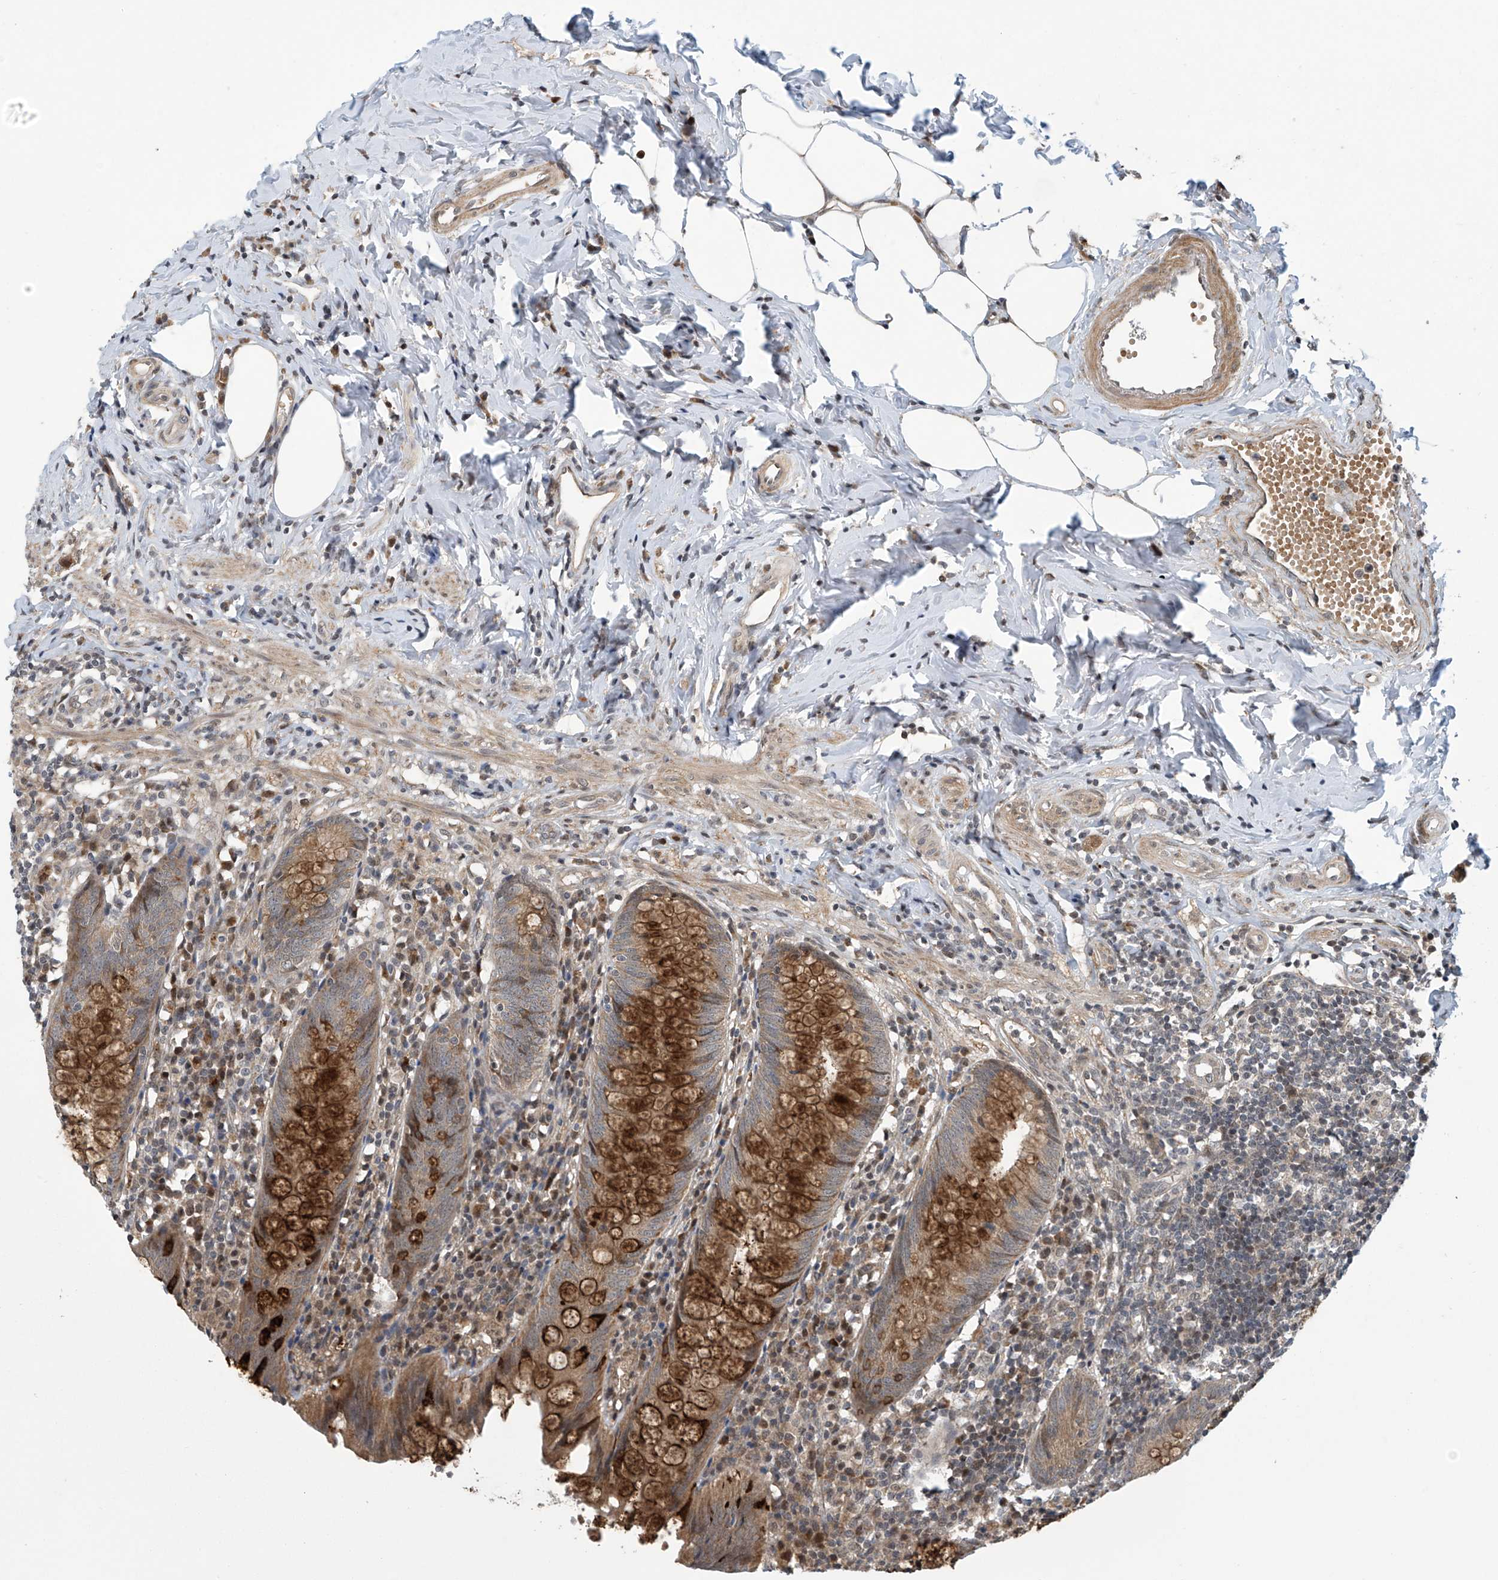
{"staining": {"intensity": "strong", "quantity": "25%-75%", "location": "cytoplasmic/membranous"}, "tissue": "appendix", "cell_type": "Glandular cells", "image_type": "normal", "snomed": [{"axis": "morphology", "description": "Normal tissue, NOS"}, {"axis": "topography", "description": "Appendix"}], "caption": "Protein staining of unremarkable appendix displays strong cytoplasmic/membranous positivity in about 25%-75% of glandular cells. (DAB (3,3'-diaminobenzidine) IHC with brightfield microscopy, high magnification).", "gene": "ABHD13", "patient": {"sex": "female", "age": 54}}